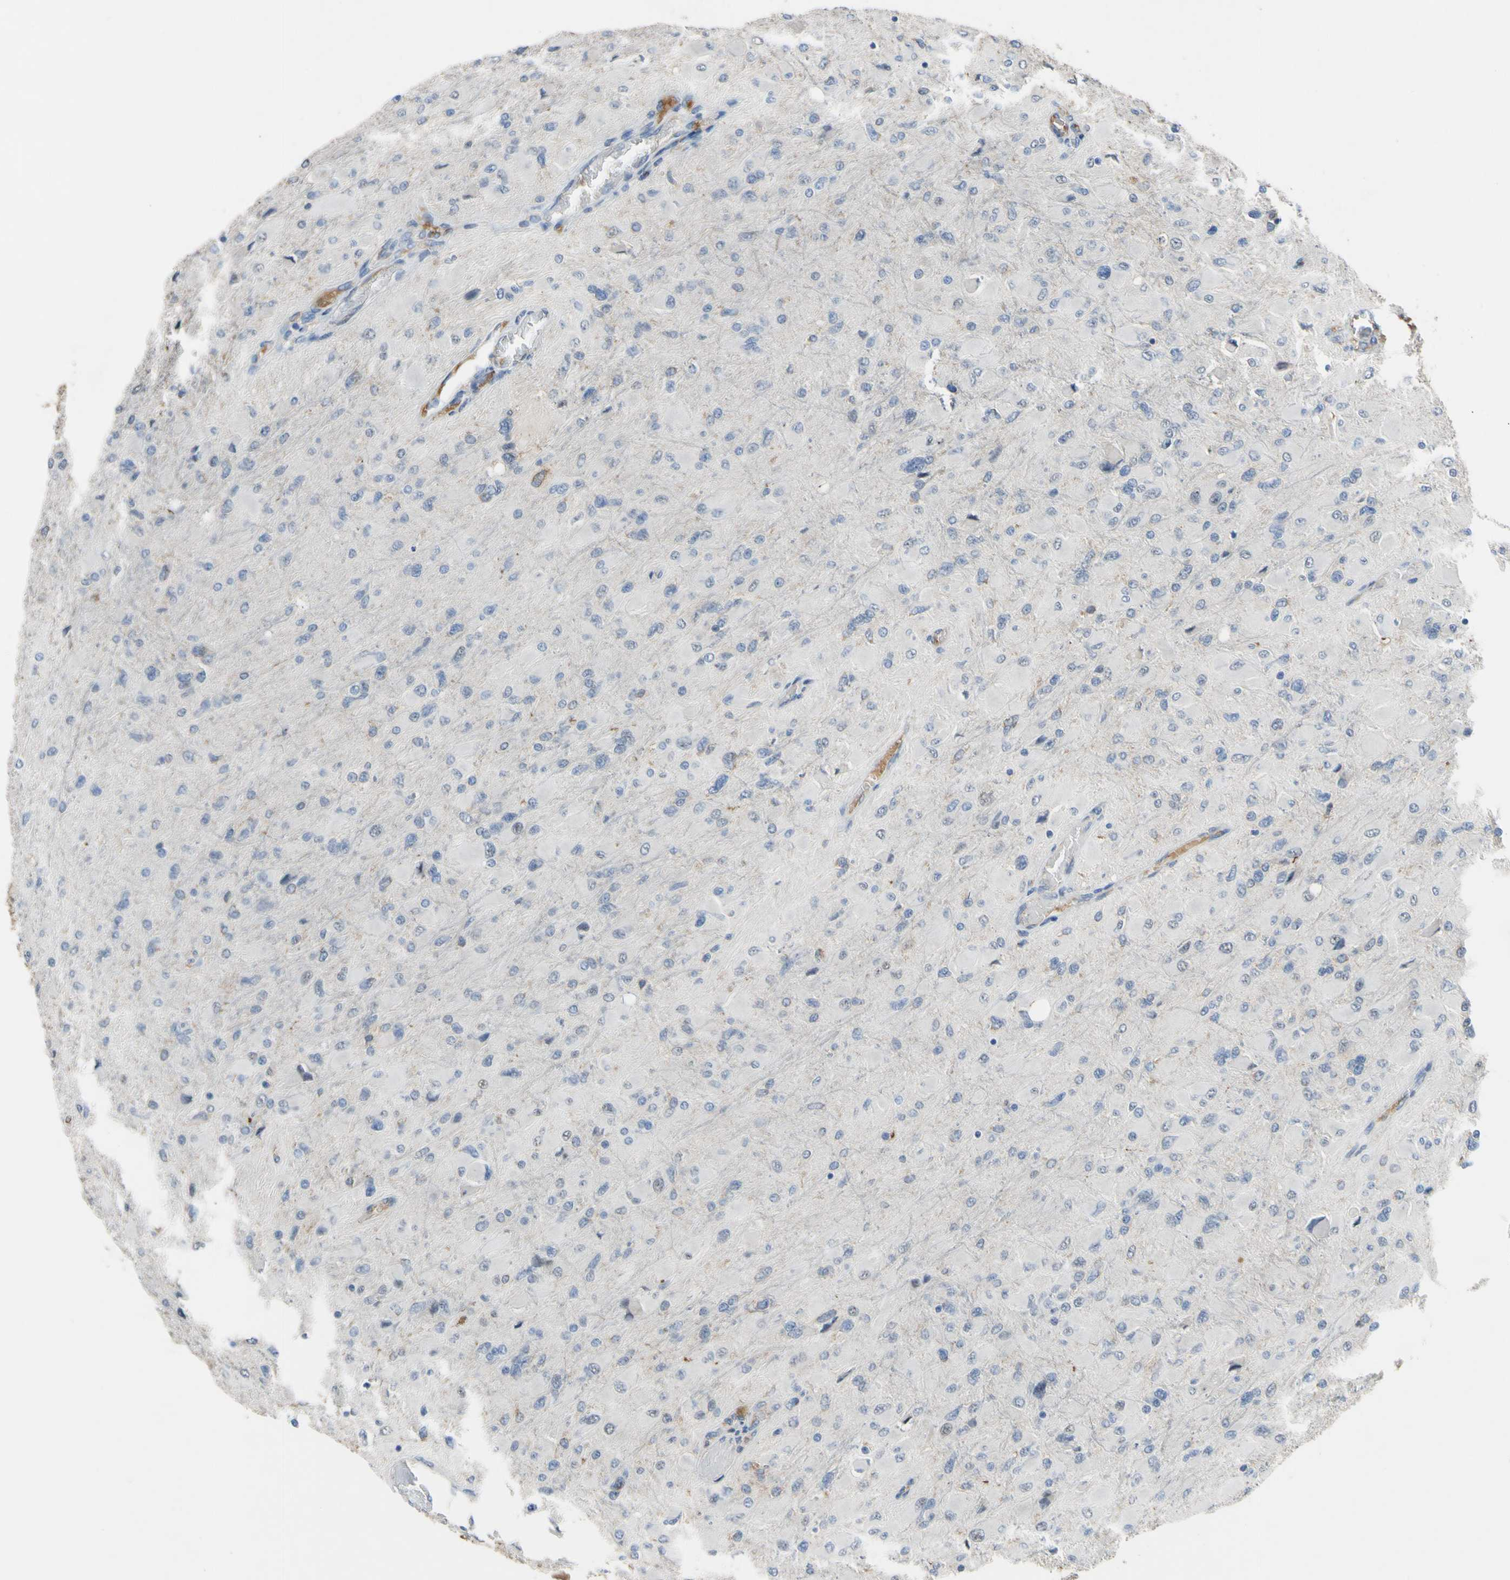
{"staining": {"intensity": "negative", "quantity": "none", "location": "none"}, "tissue": "glioma", "cell_type": "Tumor cells", "image_type": "cancer", "snomed": [{"axis": "morphology", "description": "Glioma, malignant, High grade"}, {"axis": "topography", "description": "Cerebral cortex"}], "caption": "Human malignant glioma (high-grade) stained for a protein using immunohistochemistry (IHC) reveals no staining in tumor cells.", "gene": "LHX9", "patient": {"sex": "female", "age": 36}}